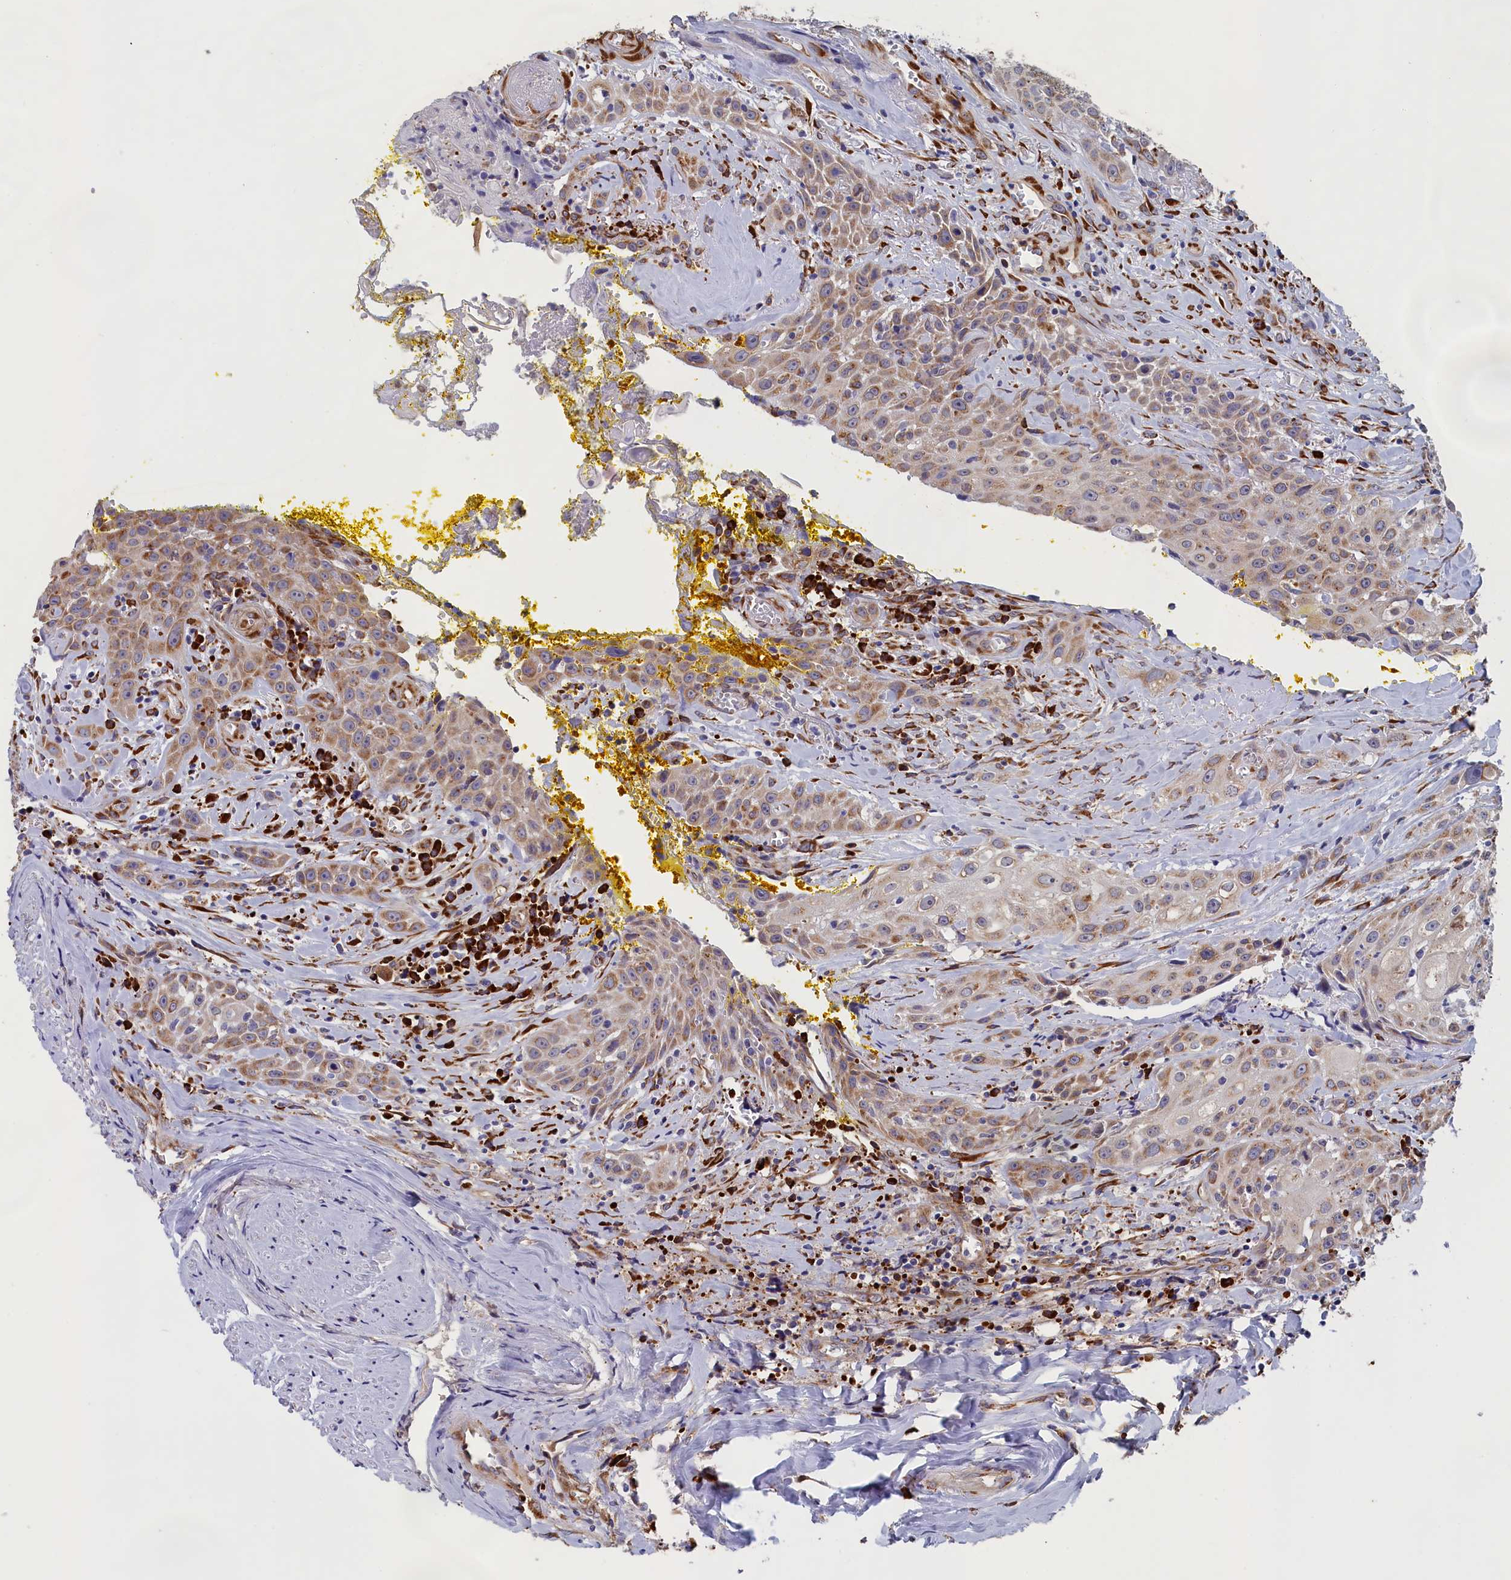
{"staining": {"intensity": "moderate", "quantity": "25%-75%", "location": "cytoplasmic/membranous"}, "tissue": "head and neck cancer", "cell_type": "Tumor cells", "image_type": "cancer", "snomed": [{"axis": "morphology", "description": "Squamous cell carcinoma, NOS"}, {"axis": "topography", "description": "Oral tissue"}, {"axis": "topography", "description": "Head-Neck"}], "caption": "Protein staining of squamous cell carcinoma (head and neck) tissue displays moderate cytoplasmic/membranous expression in approximately 25%-75% of tumor cells.", "gene": "CCDC68", "patient": {"sex": "female", "age": 82}}